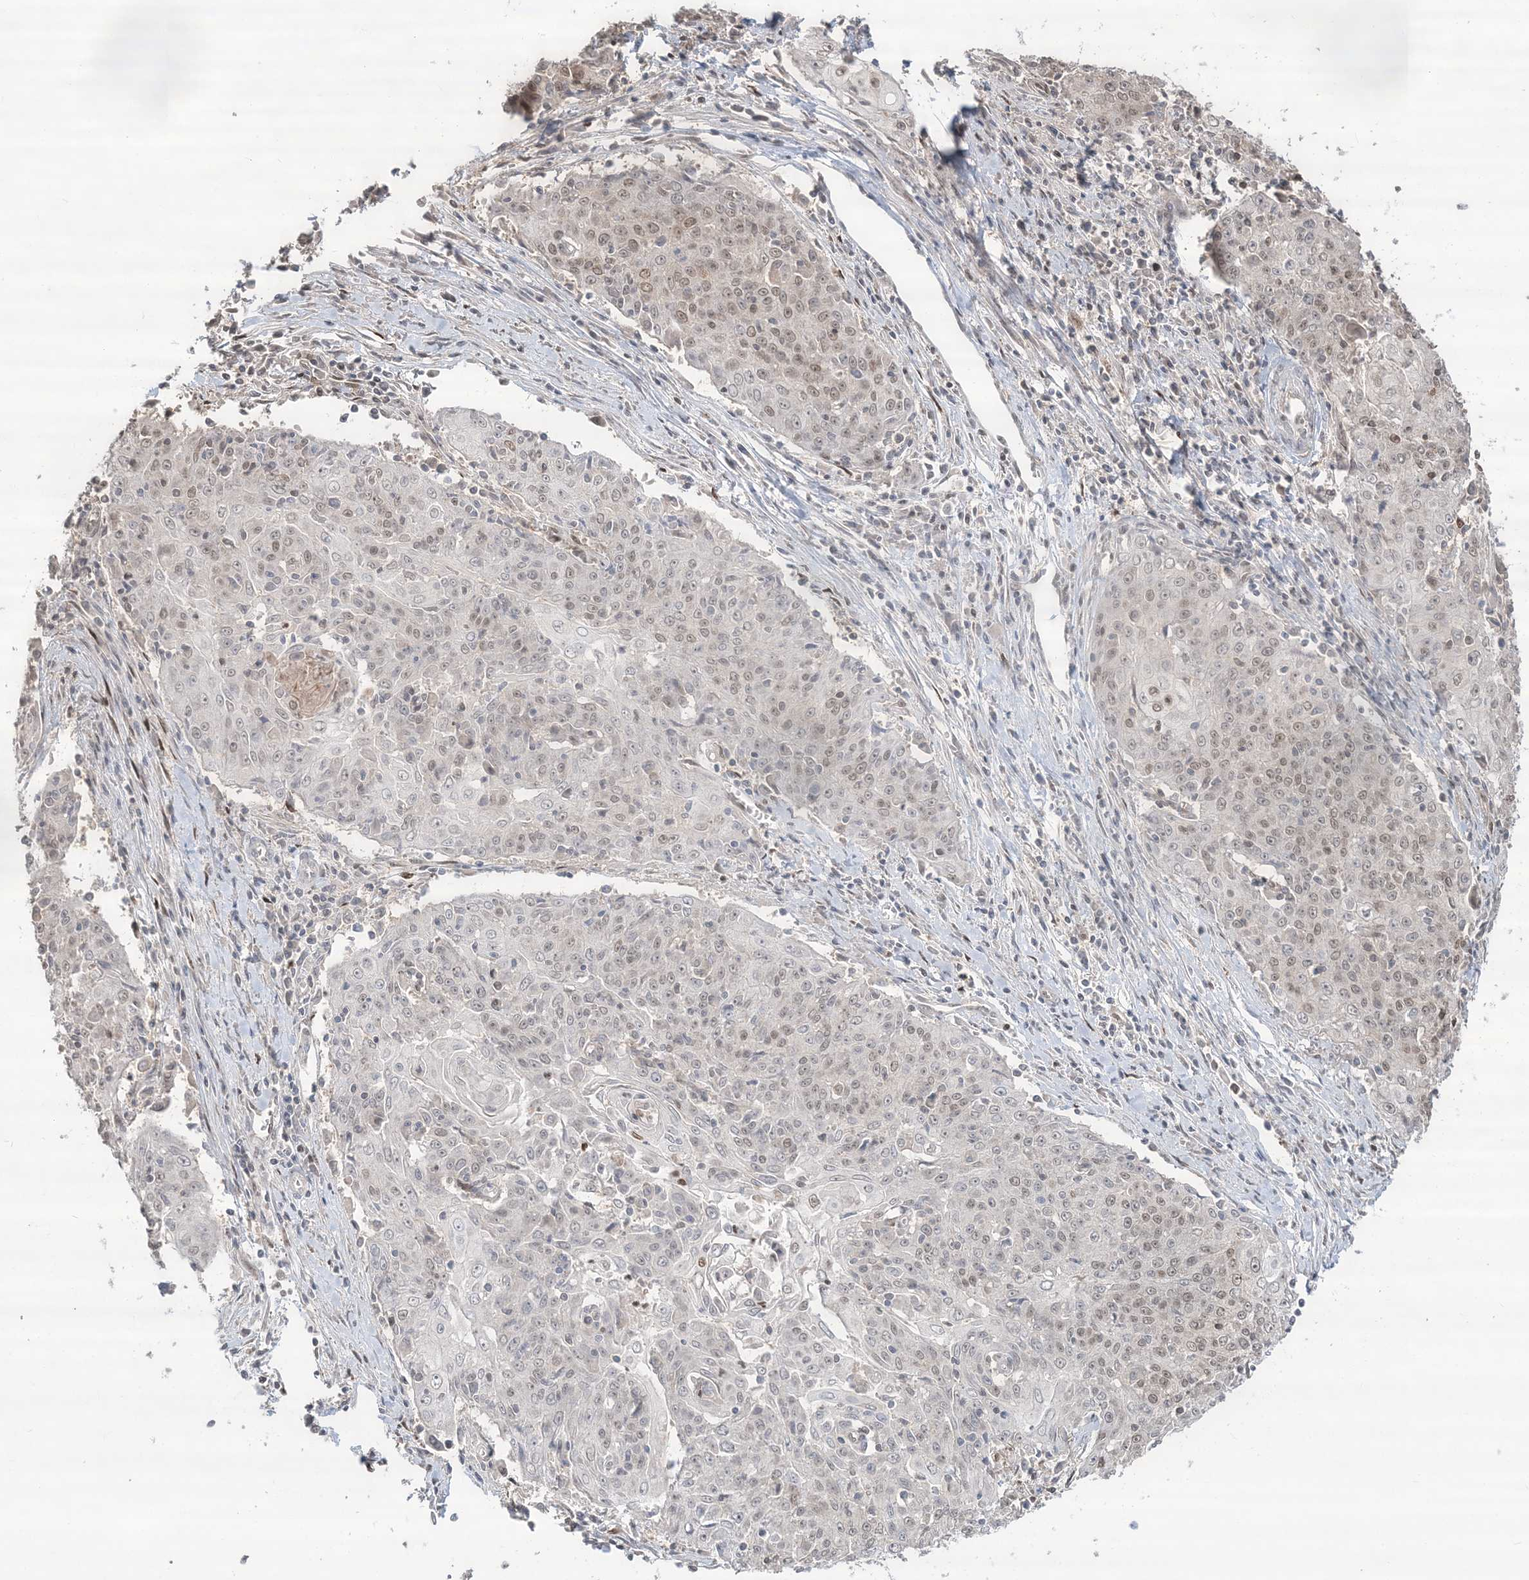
{"staining": {"intensity": "weak", "quantity": "25%-75%", "location": "nuclear"}, "tissue": "cervical cancer", "cell_type": "Tumor cells", "image_type": "cancer", "snomed": [{"axis": "morphology", "description": "Squamous cell carcinoma, NOS"}, {"axis": "topography", "description": "Cervix"}], "caption": "There is low levels of weak nuclear expression in tumor cells of squamous cell carcinoma (cervical), as demonstrated by immunohistochemical staining (brown color).", "gene": "SUMO2", "patient": {"sex": "female", "age": 48}}